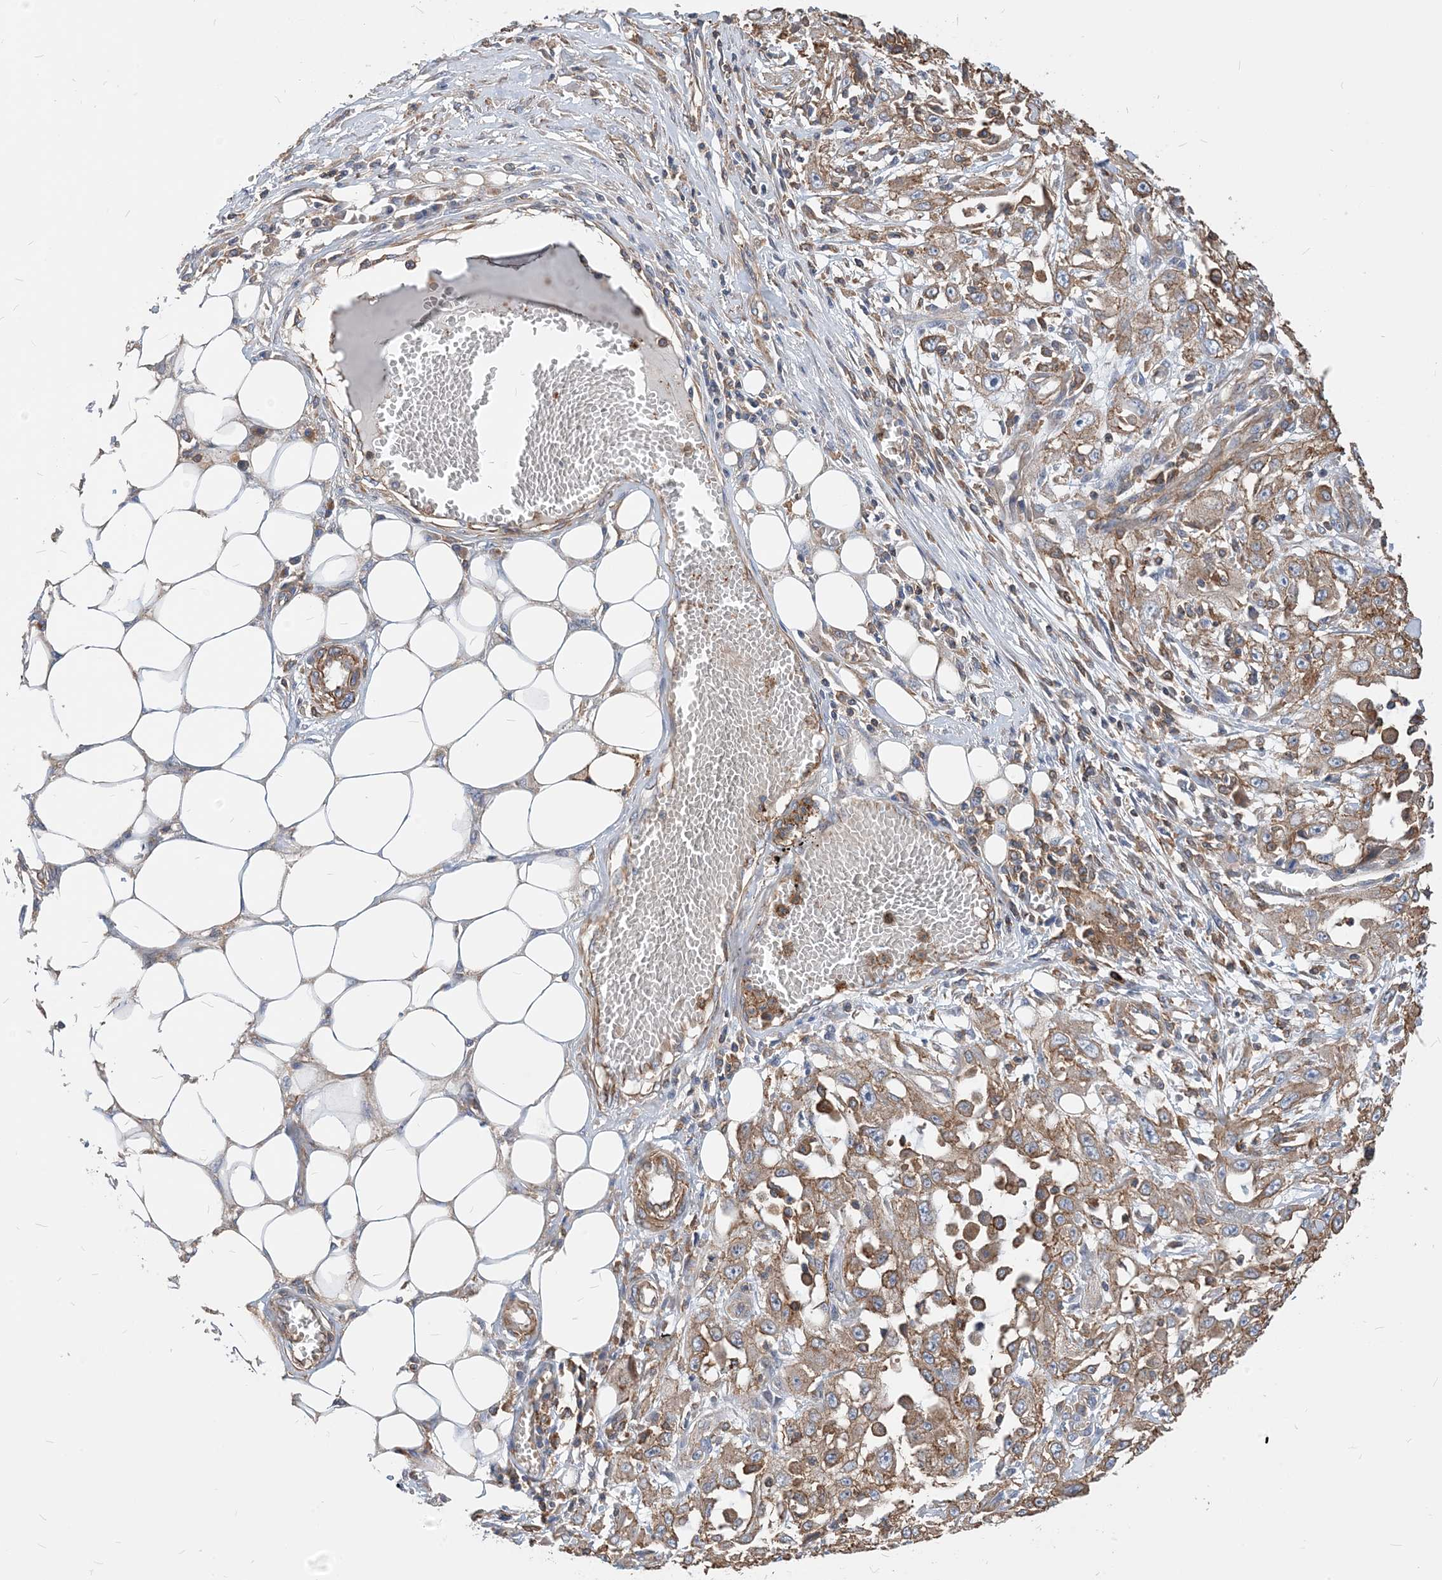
{"staining": {"intensity": "moderate", "quantity": ">75%", "location": "cytoplasmic/membranous"}, "tissue": "skin cancer", "cell_type": "Tumor cells", "image_type": "cancer", "snomed": [{"axis": "morphology", "description": "Squamous cell carcinoma, NOS"}, {"axis": "morphology", "description": "Squamous cell carcinoma, metastatic, NOS"}, {"axis": "topography", "description": "Skin"}, {"axis": "topography", "description": "Lymph node"}], "caption": "A brown stain highlights moderate cytoplasmic/membranous staining of a protein in skin cancer (squamous cell carcinoma) tumor cells. (Brightfield microscopy of DAB IHC at high magnification).", "gene": "PARVG", "patient": {"sex": "male", "age": 75}}